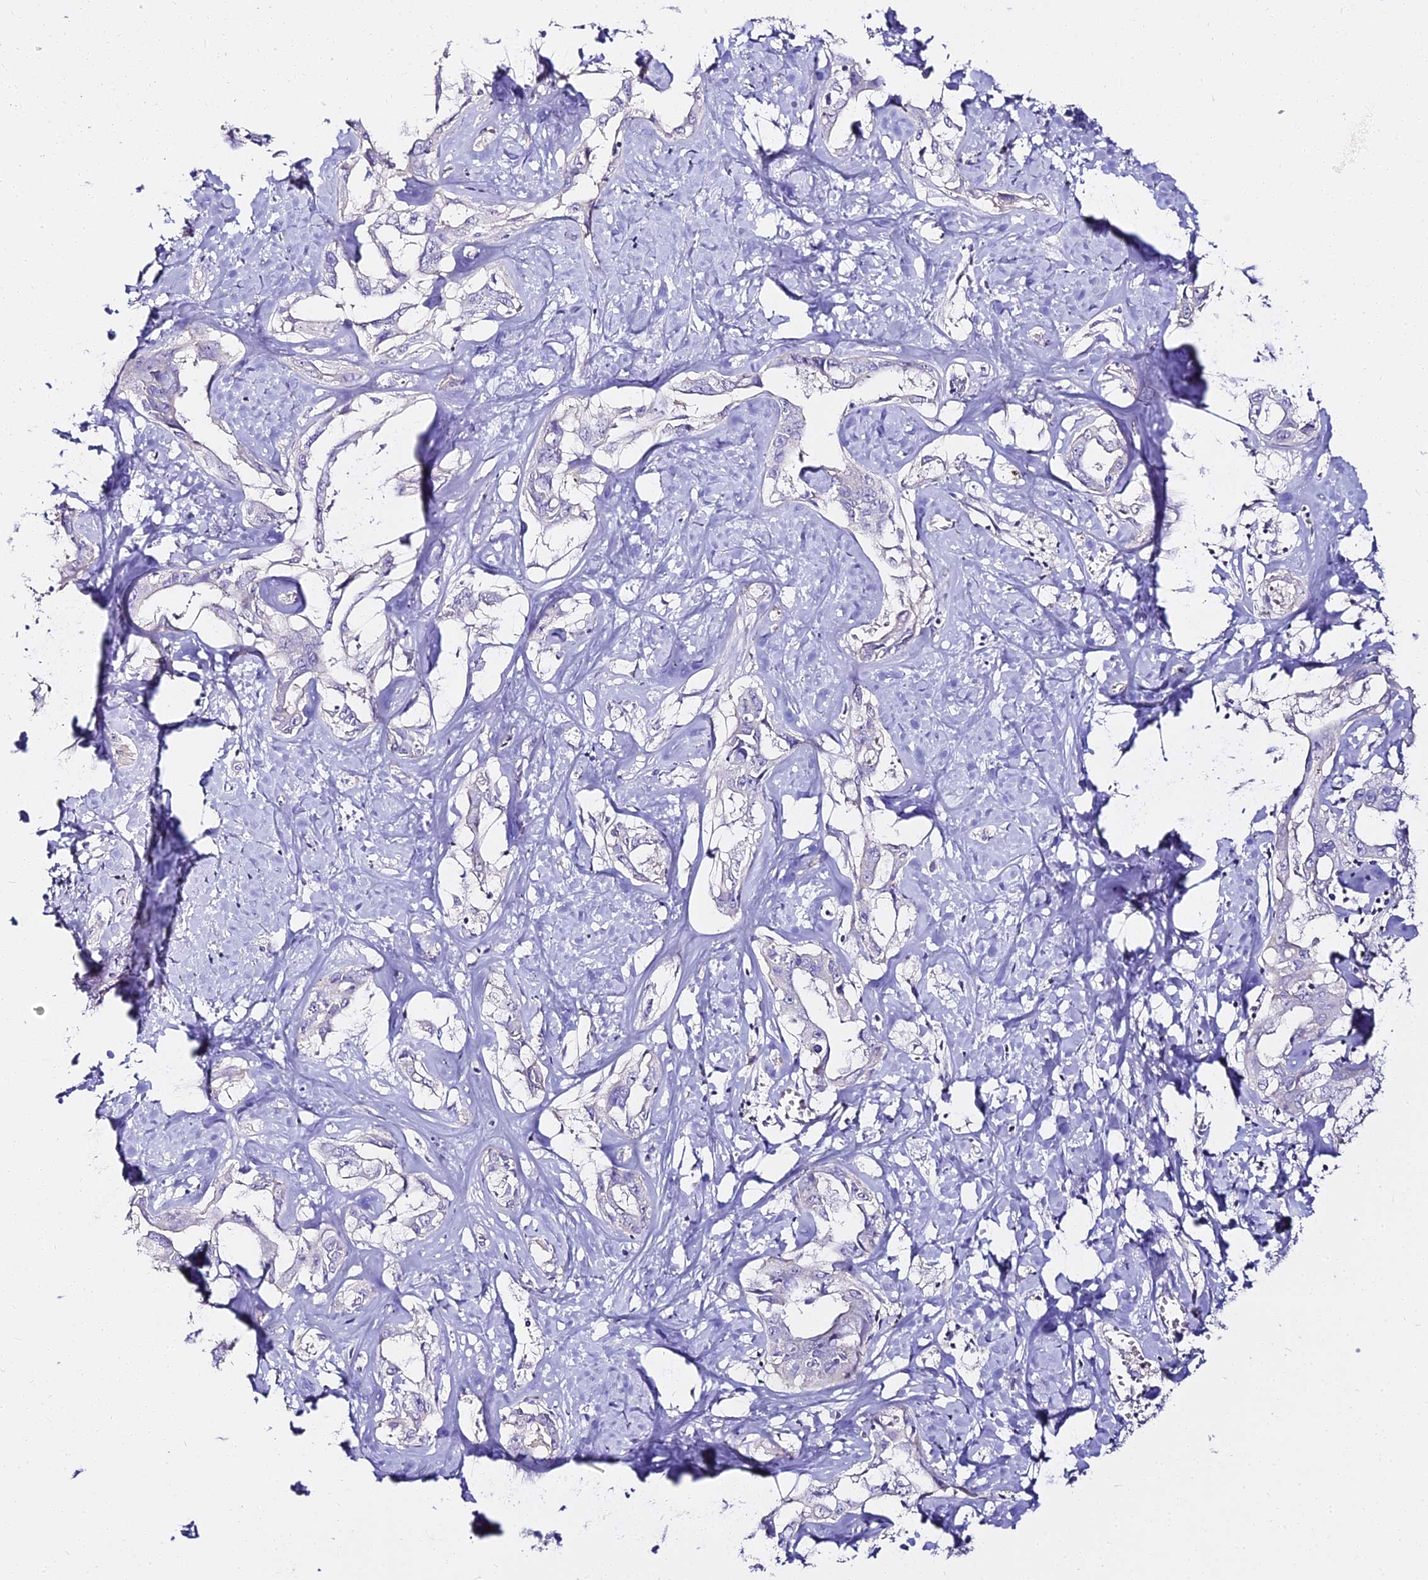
{"staining": {"intensity": "negative", "quantity": "none", "location": "none"}, "tissue": "liver cancer", "cell_type": "Tumor cells", "image_type": "cancer", "snomed": [{"axis": "morphology", "description": "Cholangiocarcinoma"}, {"axis": "topography", "description": "Liver"}], "caption": "Immunohistochemical staining of liver cancer reveals no significant staining in tumor cells.", "gene": "ALPG", "patient": {"sex": "male", "age": 59}}